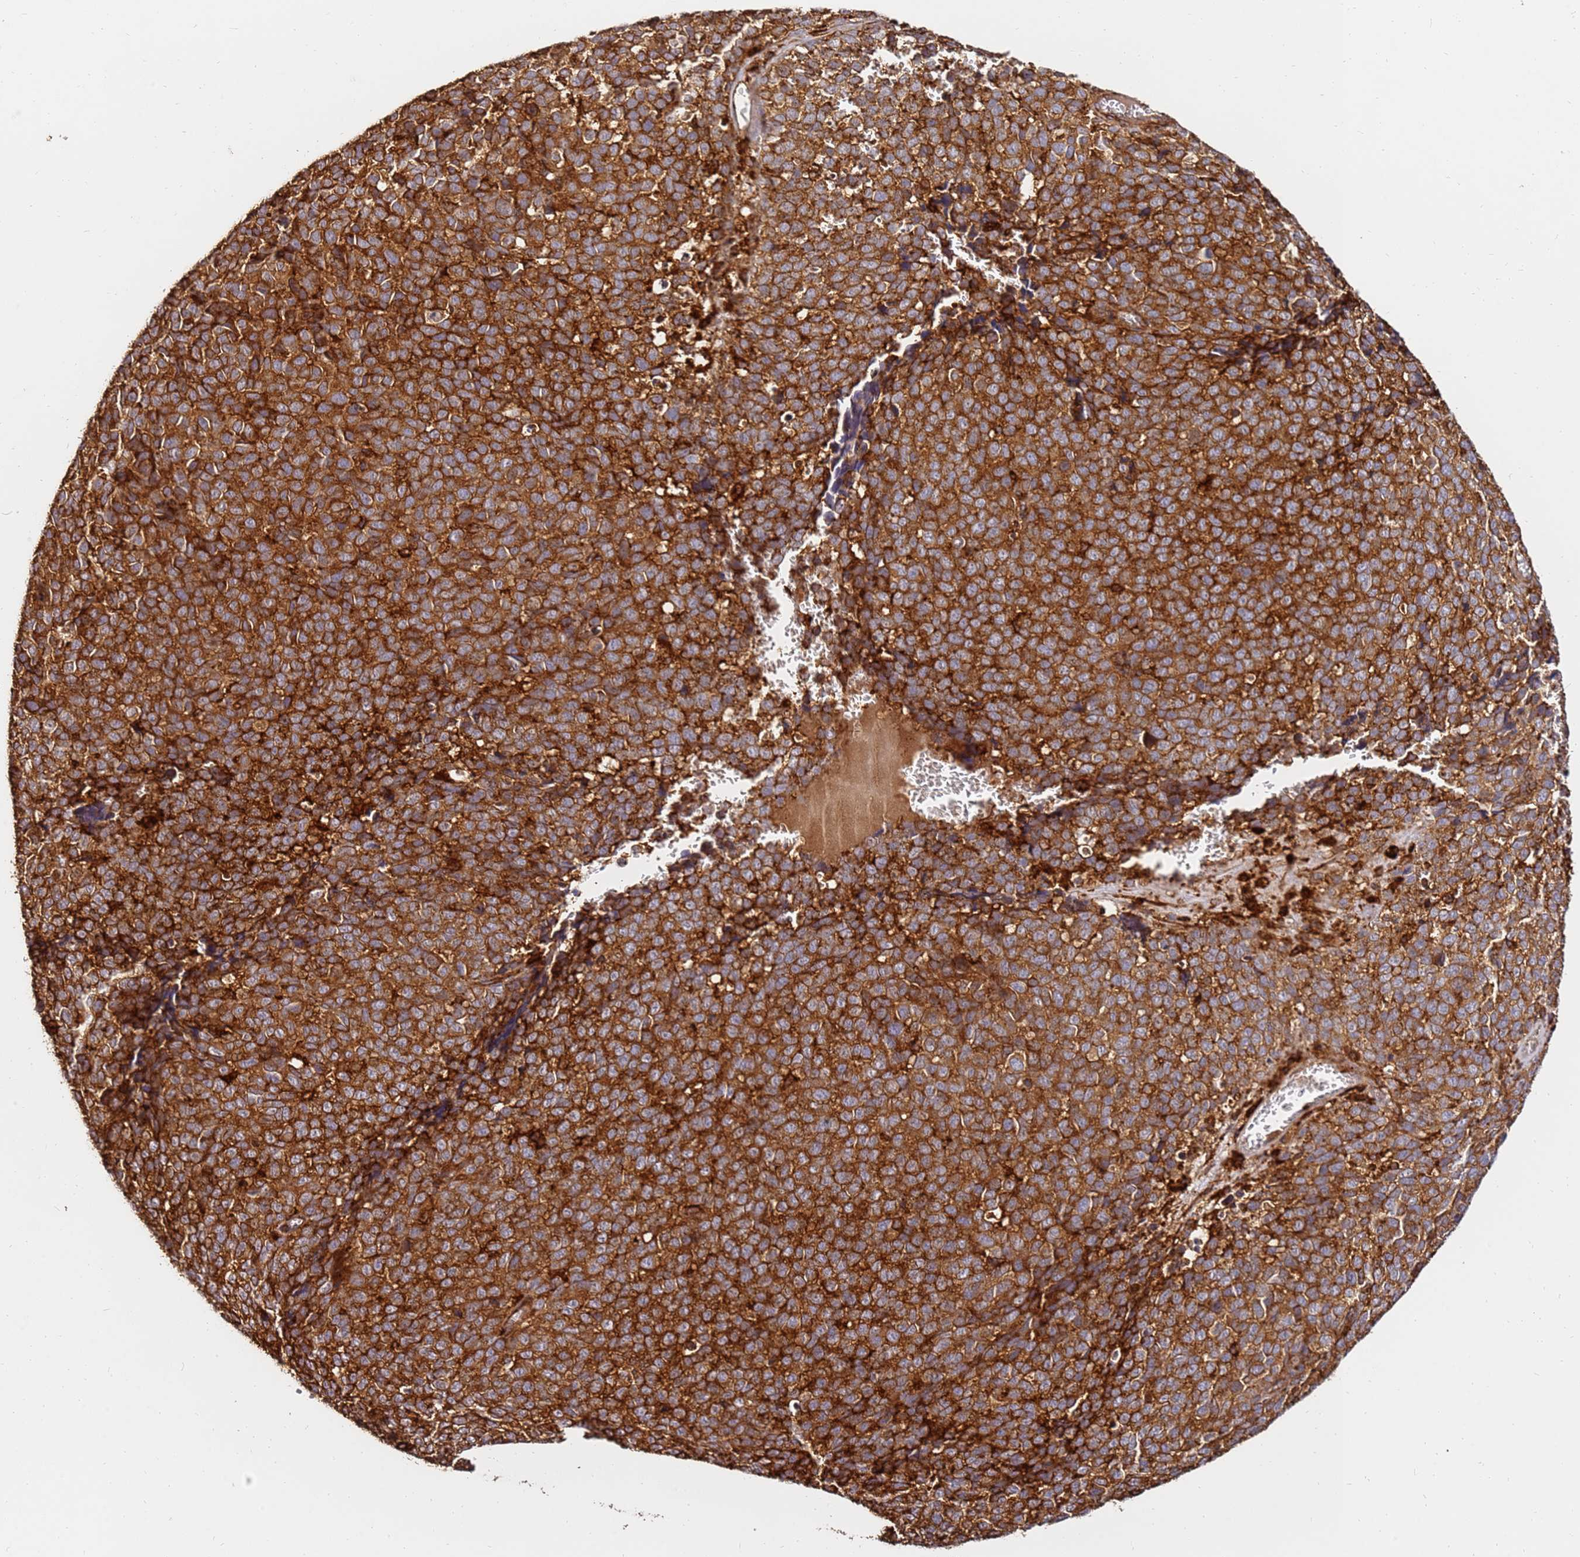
{"staining": {"intensity": "strong", "quantity": ">75%", "location": "cytoplasmic/membranous"}, "tissue": "melanoma", "cell_type": "Tumor cells", "image_type": "cancer", "snomed": [{"axis": "morphology", "description": "Malignant melanoma, NOS"}, {"axis": "topography", "description": "Nose, NOS"}], "caption": "Human melanoma stained with a protein marker exhibits strong staining in tumor cells.", "gene": "DVL3", "patient": {"sex": "female", "age": 48}}